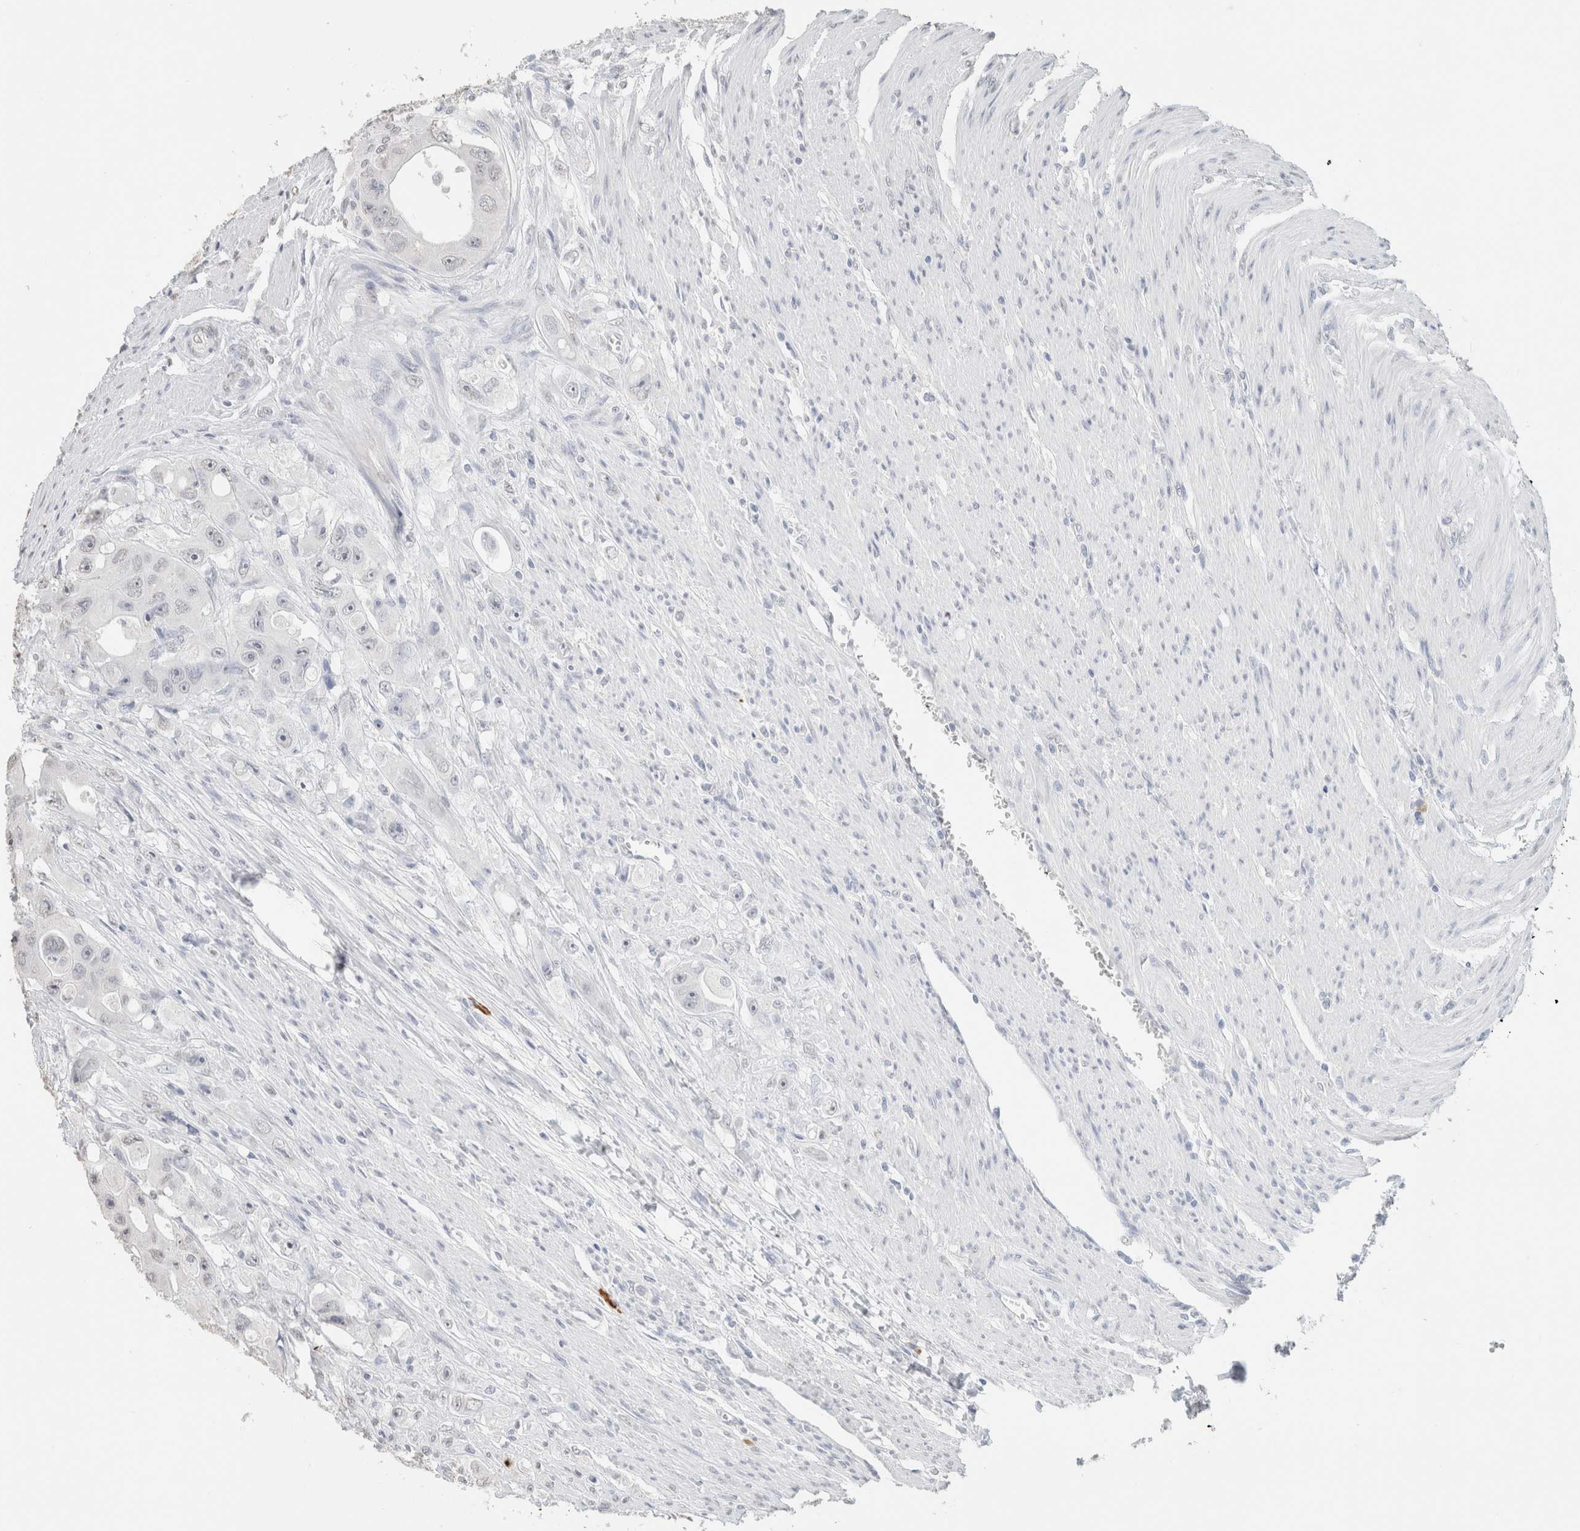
{"staining": {"intensity": "negative", "quantity": "none", "location": "none"}, "tissue": "colorectal cancer", "cell_type": "Tumor cells", "image_type": "cancer", "snomed": [{"axis": "morphology", "description": "Adenocarcinoma, NOS"}, {"axis": "topography", "description": "Colon"}], "caption": "A photomicrograph of colorectal cancer stained for a protein shows no brown staining in tumor cells.", "gene": "CD80", "patient": {"sex": "female", "age": 46}}